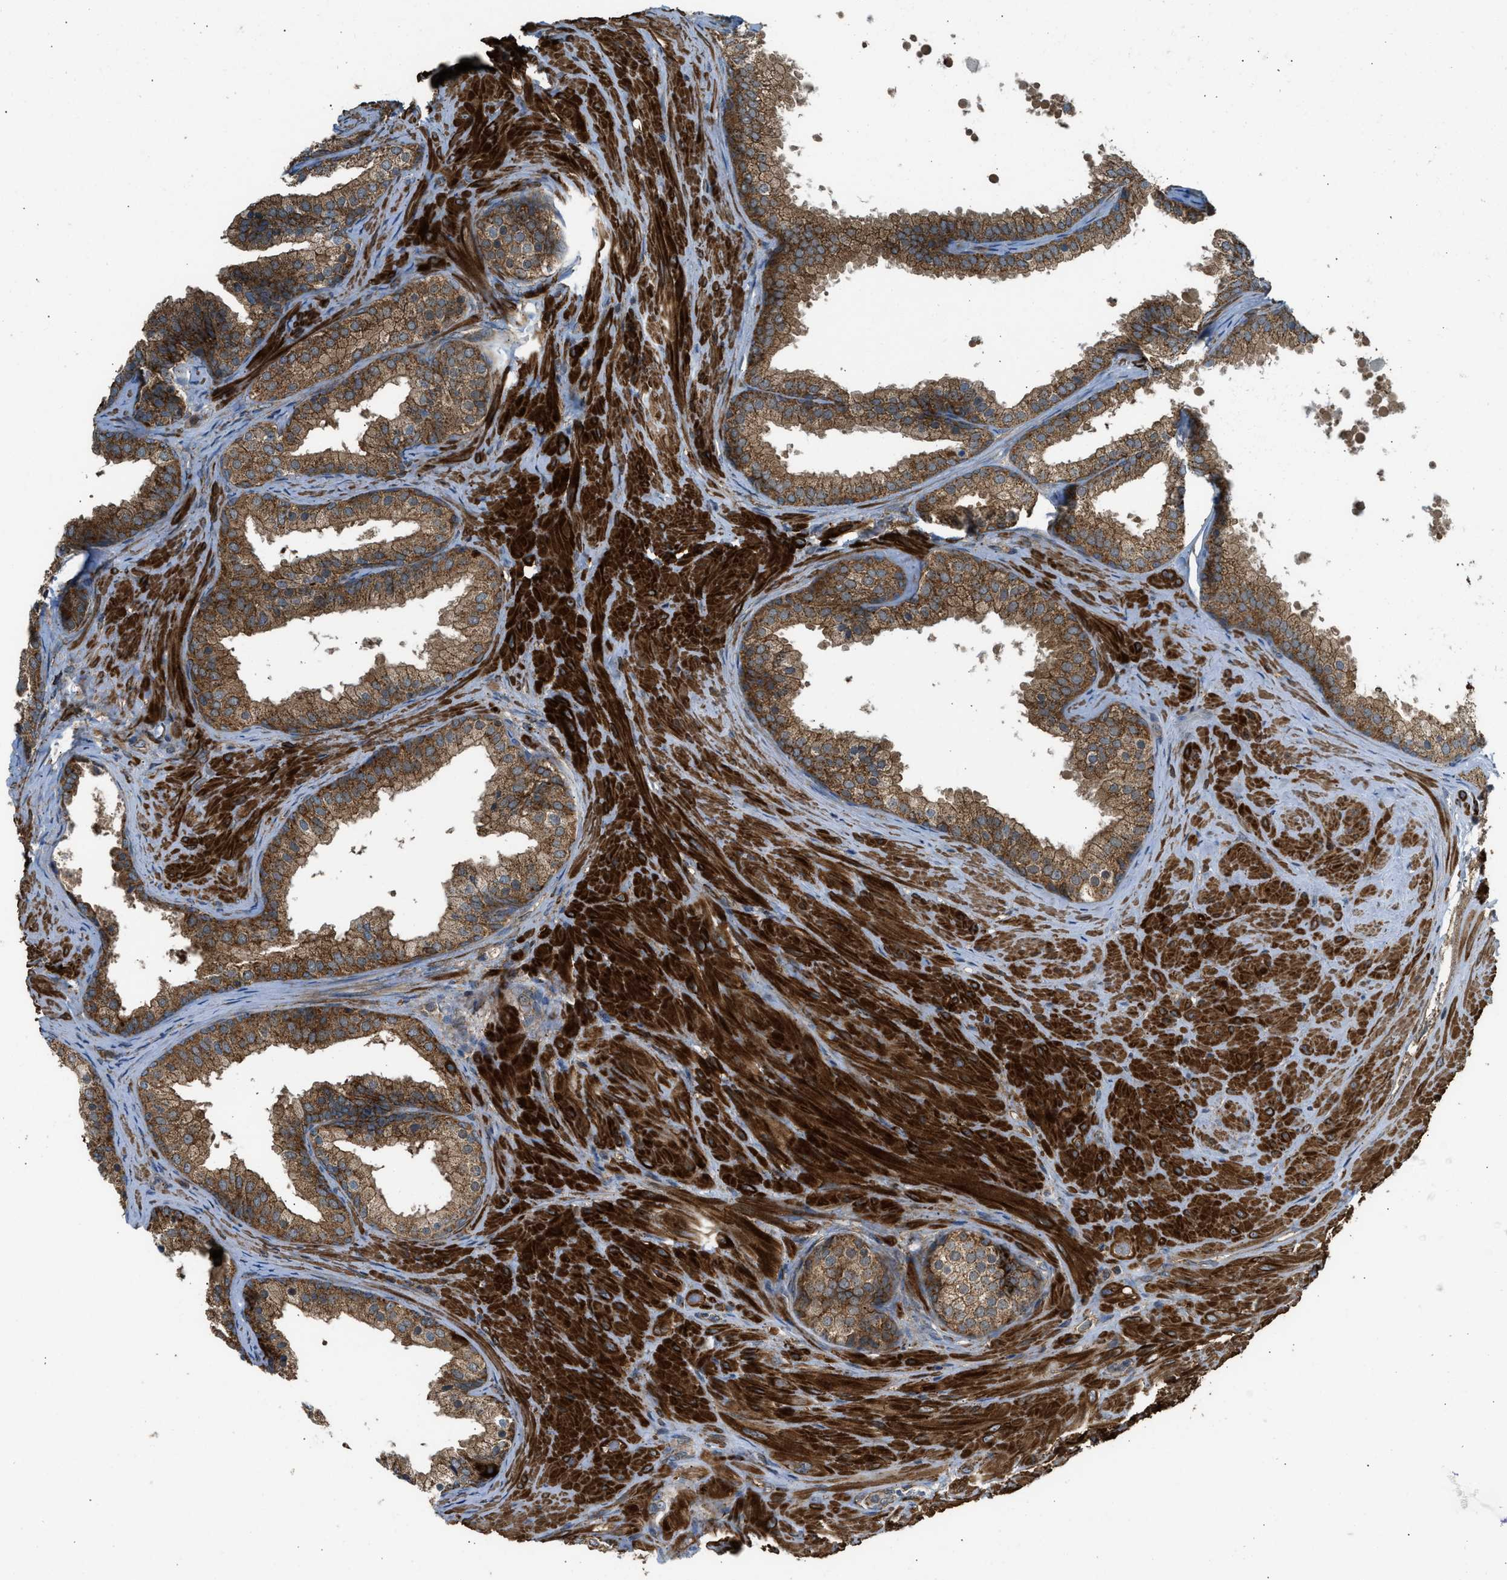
{"staining": {"intensity": "moderate", "quantity": ">75%", "location": "cytoplasmic/membranous"}, "tissue": "prostate cancer", "cell_type": "Tumor cells", "image_type": "cancer", "snomed": [{"axis": "morphology", "description": "Adenocarcinoma, Low grade"}, {"axis": "topography", "description": "Prostate"}], "caption": "Protein staining by immunohistochemistry (IHC) exhibits moderate cytoplasmic/membranous positivity in about >75% of tumor cells in adenocarcinoma (low-grade) (prostate).", "gene": "SESN2", "patient": {"sex": "male", "age": 69}}